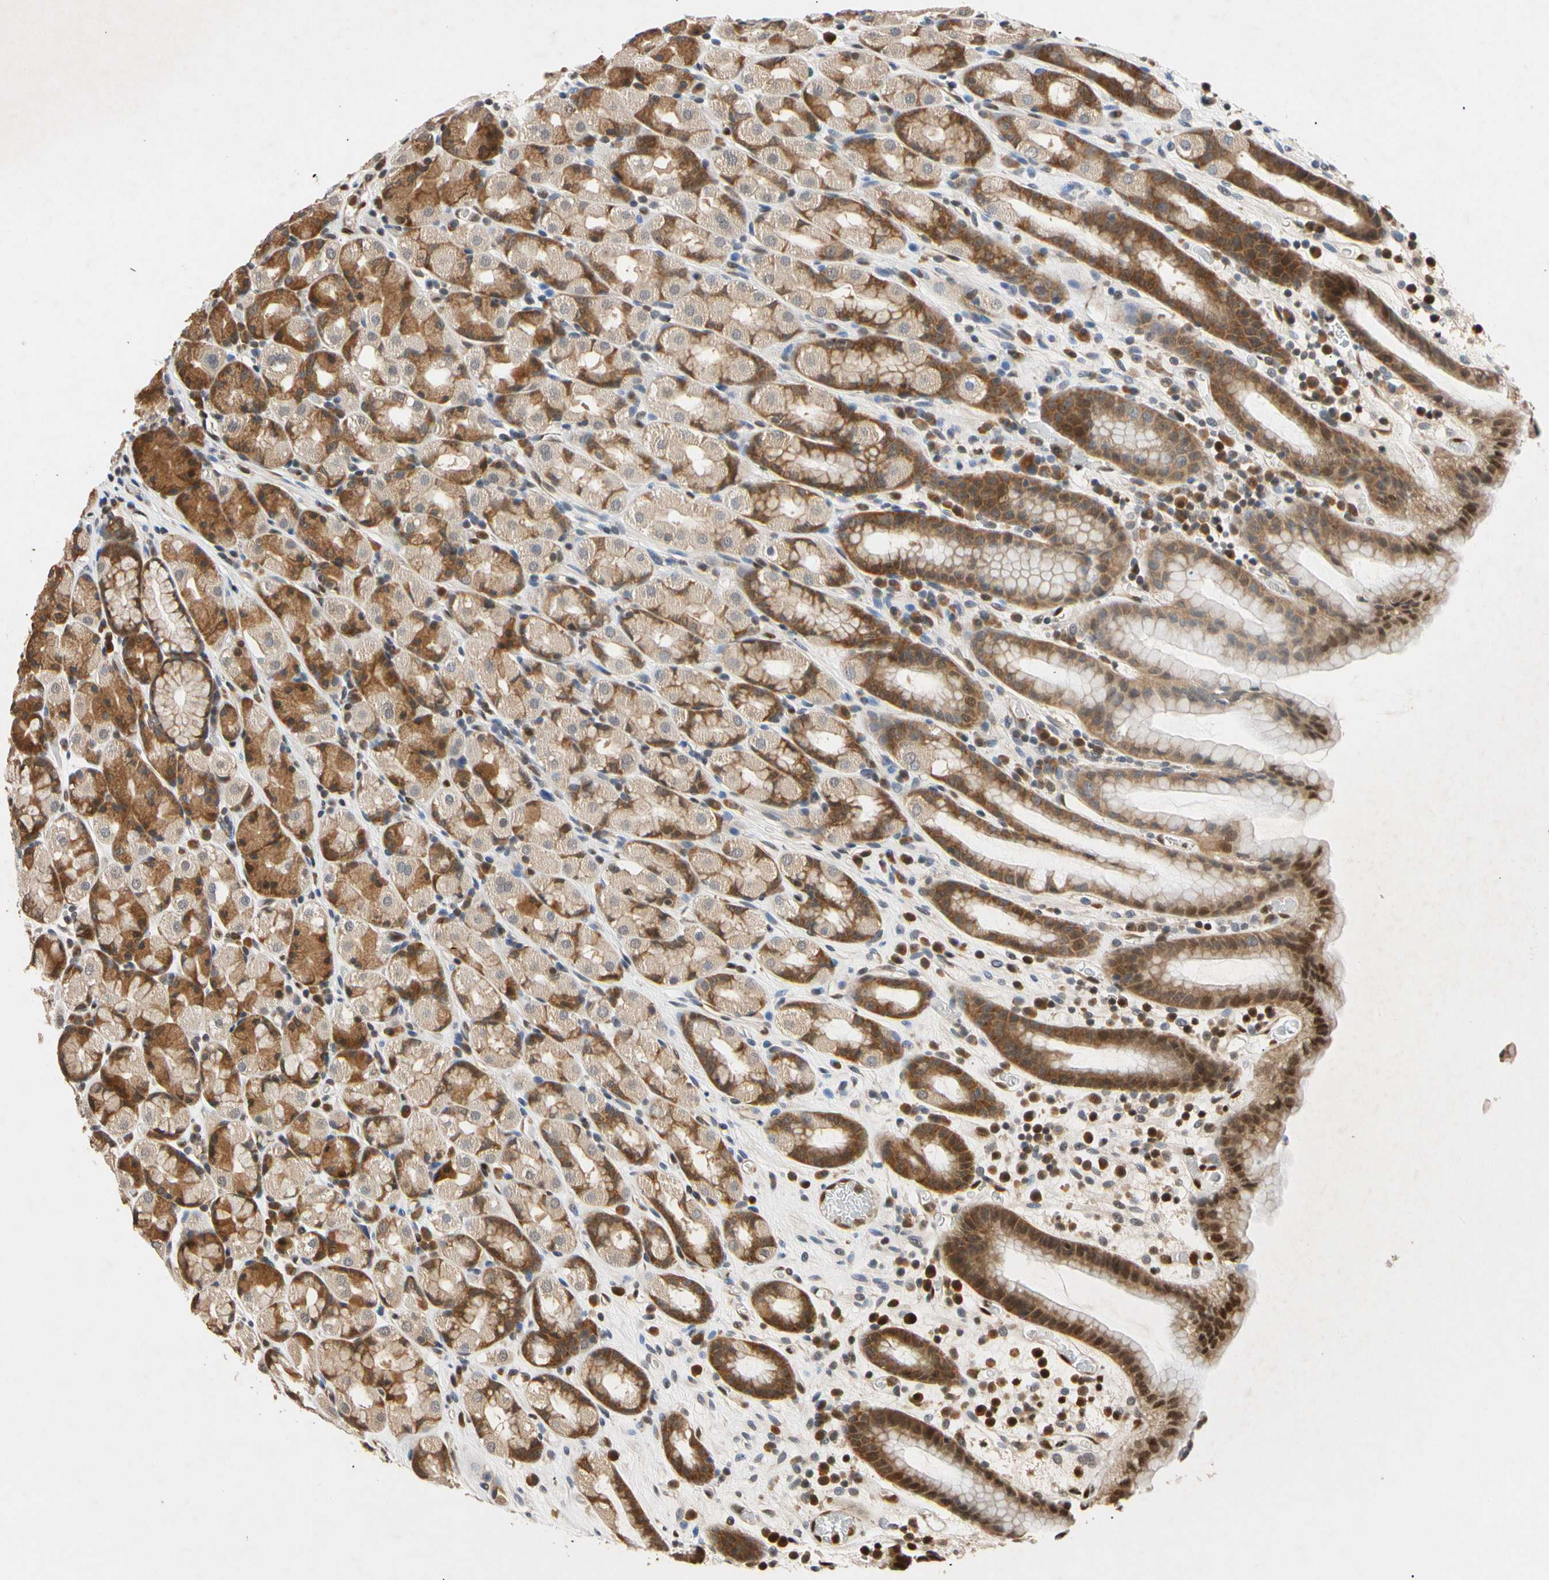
{"staining": {"intensity": "strong", "quantity": ">75%", "location": "cytoplasmic/membranous,nuclear"}, "tissue": "stomach", "cell_type": "Glandular cells", "image_type": "normal", "snomed": [{"axis": "morphology", "description": "Normal tissue, NOS"}, {"axis": "topography", "description": "Stomach, upper"}], "caption": "Human stomach stained for a protein (brown) shows strong cytoplasmic/membranous,nuclear positive staining in approximately >75% of glandular cells.", "gene": "EIF1AX", "patient": {"sex": "male", "age": 68}}